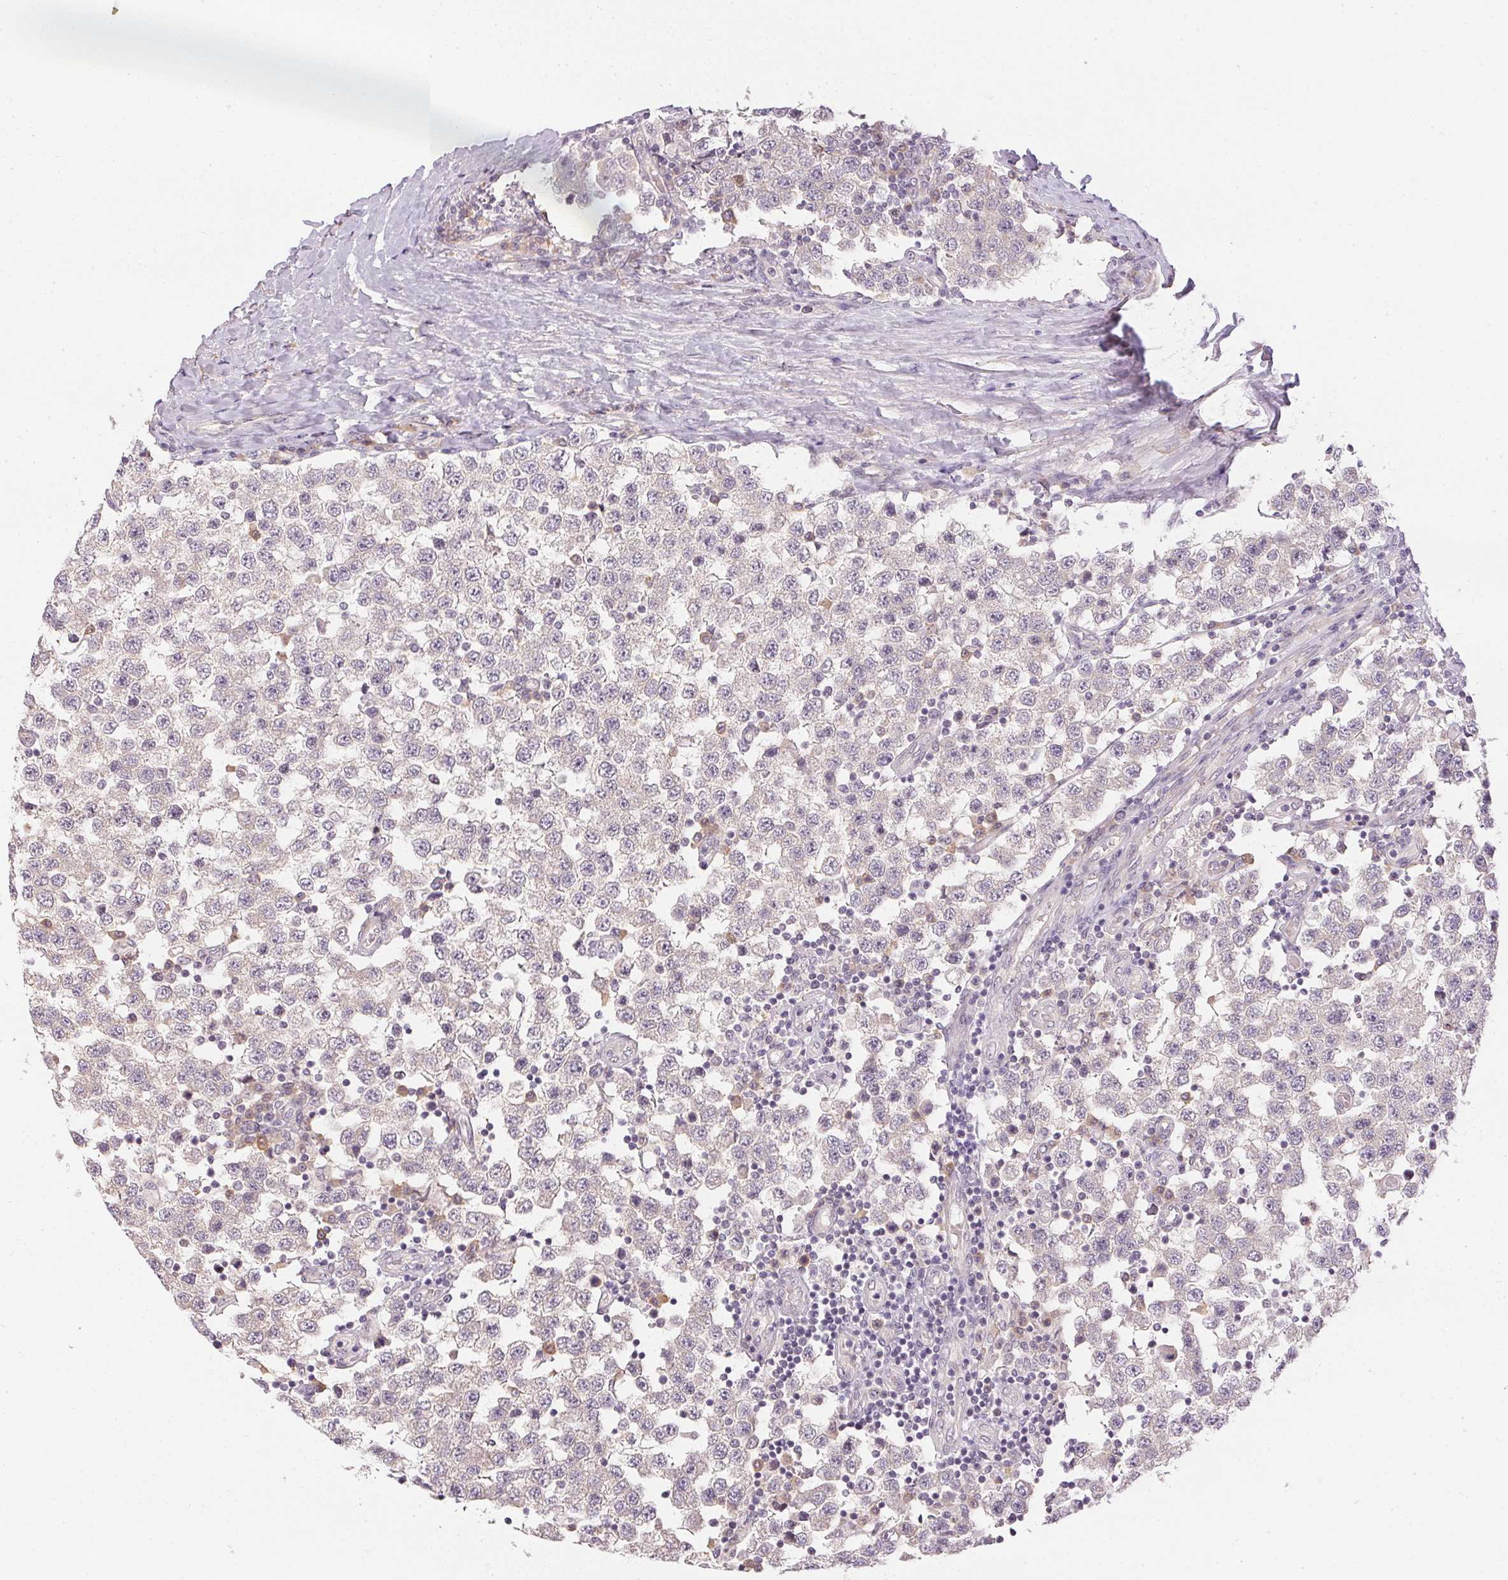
{"staining": {"intensity": "negative", "quantity": "none", "location": "none"}, "tissue": "testis cancer", "cell_type": "Tumor cells", "image_type": "cancer", "snomed": [{"axis": "morphology", "description": "Seminoma, NOS"}, {"axis": "topography", "description": "Testis"}], "caption": "This histopathology image is of testis cancer stained with immunohistochemistry (IHC) to label a protein in brown with the nuclei are counter-stained blue. There is no positivity in tumor cells.", "gene": "TTC23L", "patient": {"sex": "male", "age": 34}}